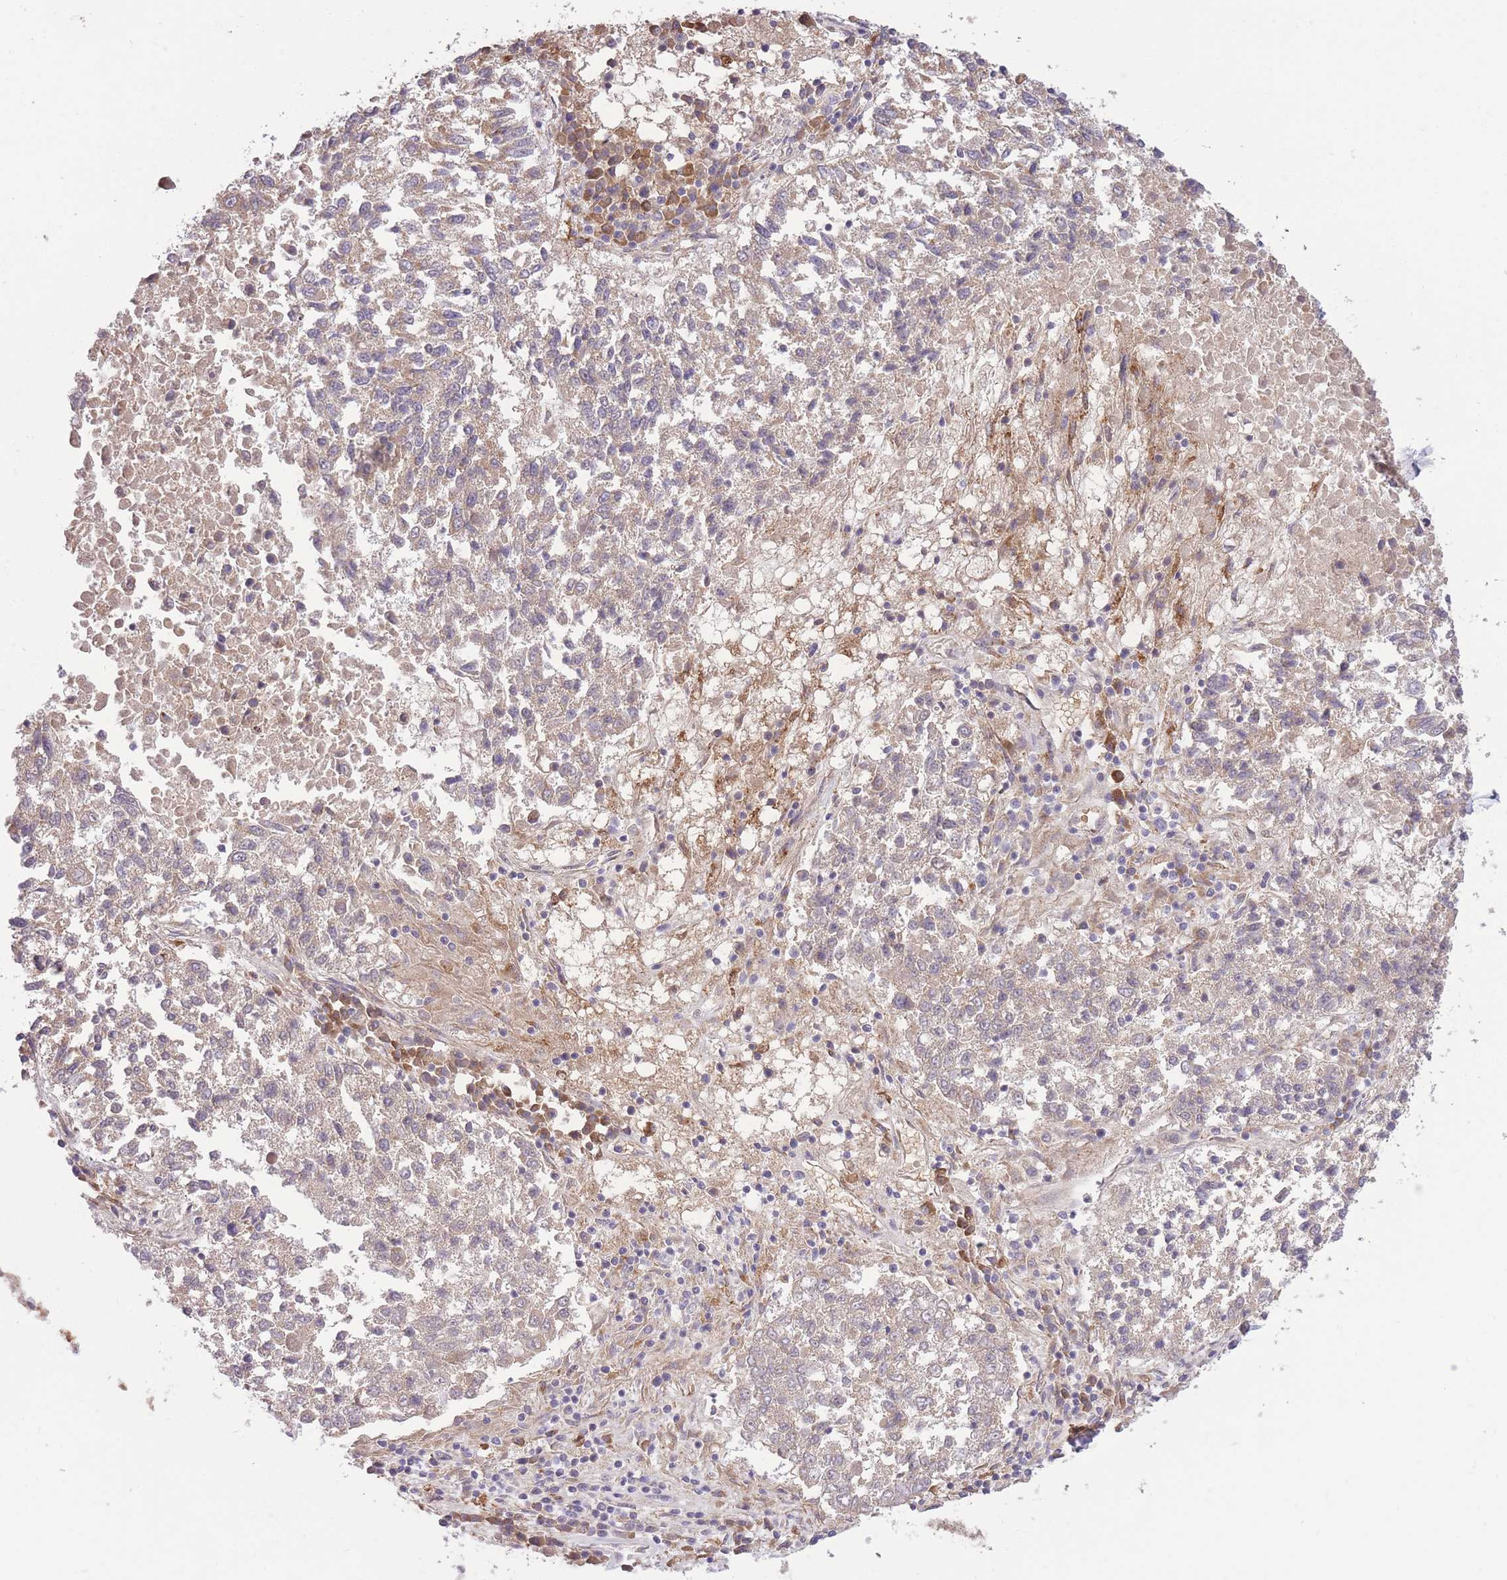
{"staining": {"intensity": "weak", "quantity": "<25%", "location": "cytoplasmic/membranous"}, "tissue": "lung cancer", "cell_type": "Tumor cells", "image_type": "cancer", "snomed": [{"axis": "morphology", "description": "Squamous cell carcinoma, NOS"}, {"axis": "topography", "description": "Lung"}], "caption": "Immunohistochemistry histopathology image of neoplastic tissue: human lung cancer stained with DAB (3,3'-diaminobenzidine) displays no significant protein positivity in tumor cells. Brightfield microscopy of IHC stained with DAB (3,3'-diaminobenzidine) (brown) and hematoxylin (blue), captured at high magnification.", "gene": "POLR3F", "patient": {"sex": "male", "age": 73}}